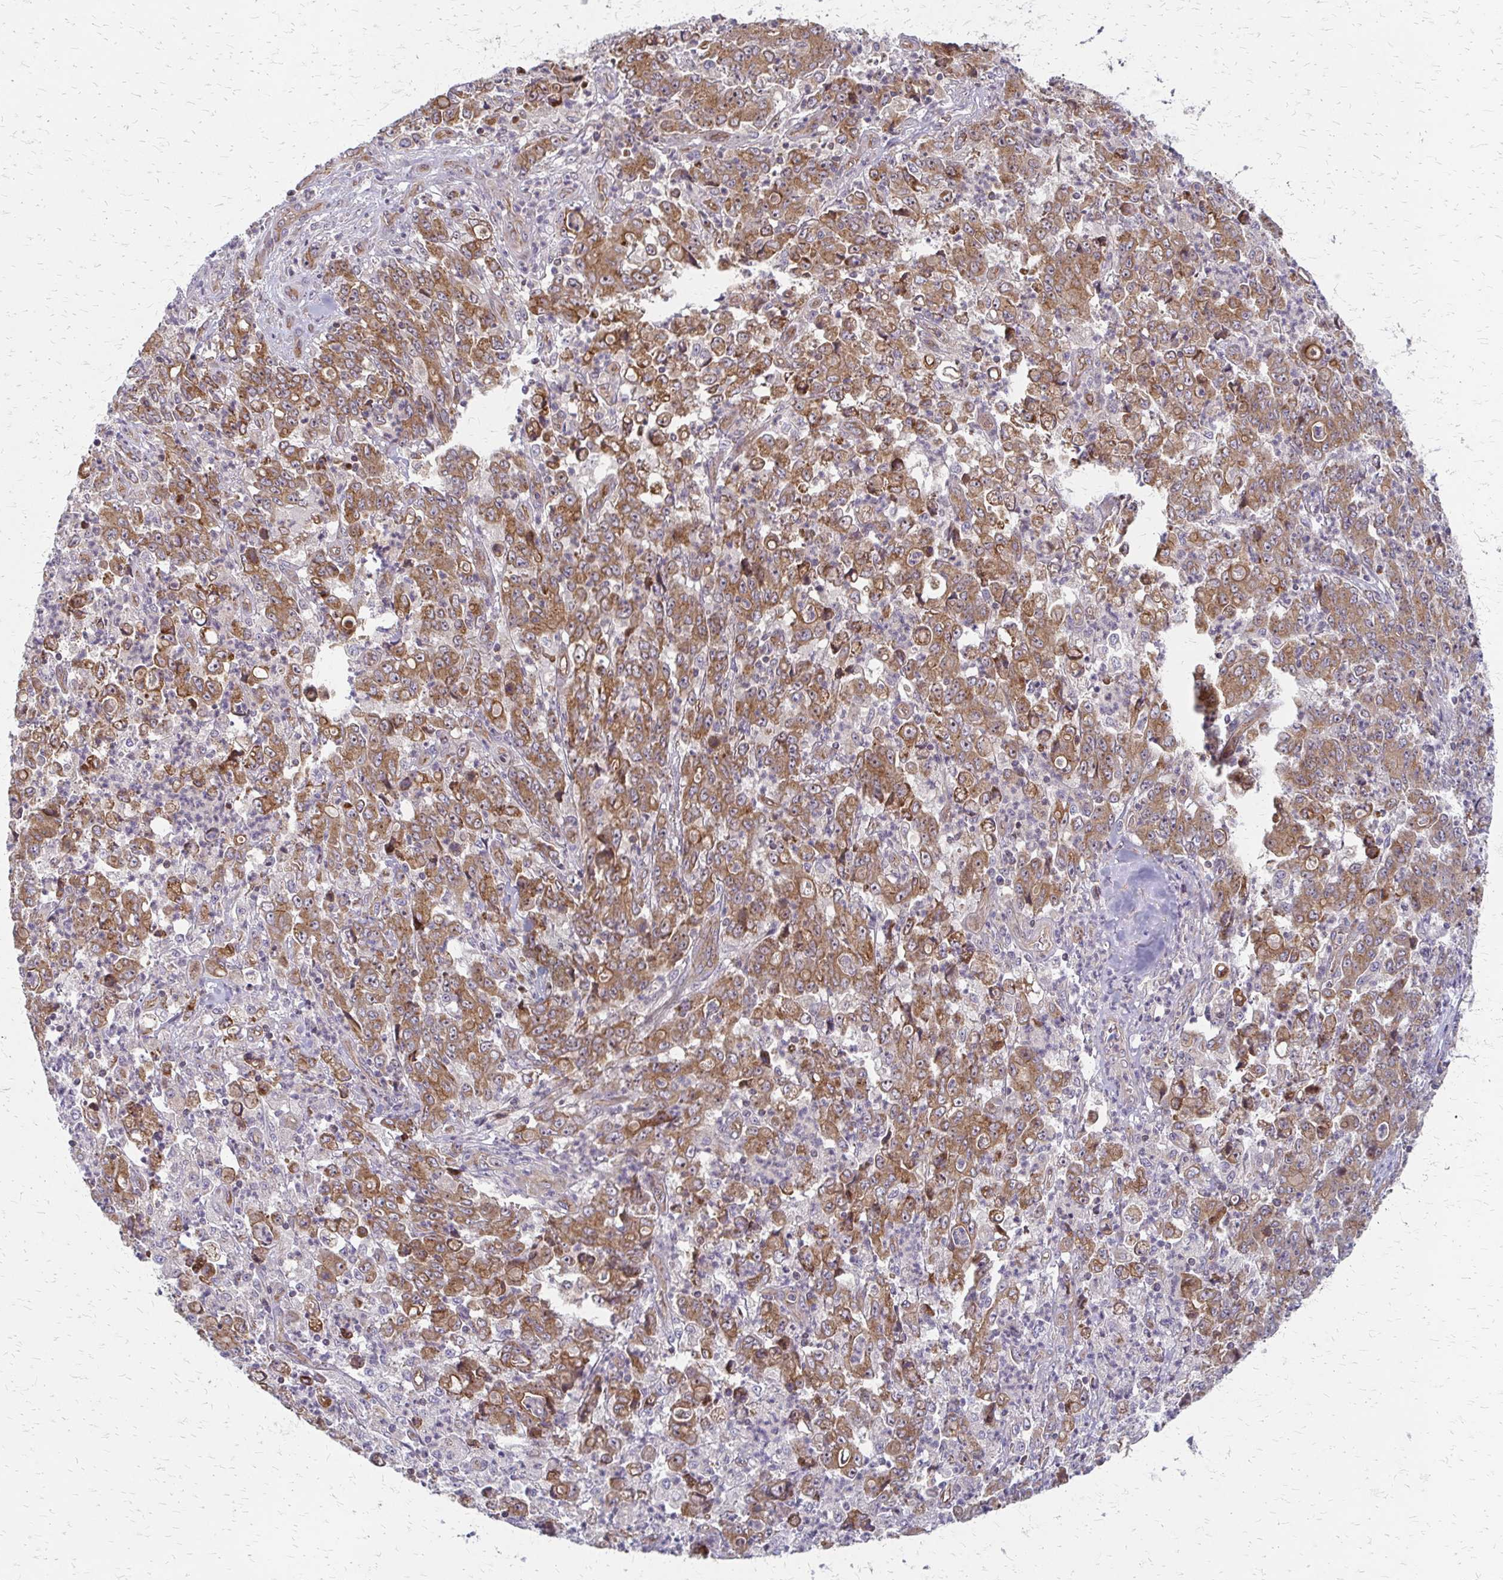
{"staining": {"intensity": "moderate", "quantity": ">75%", "location": "cytoplasmic/membranous"}, "tissue": "stomach cancer", "cell_type": "Tumor cells", "image_type": "cancer", "snomed": [{"axis": "morphology", "description": "Adenocarcinoma, NOS"}, {"axis": "topography", "description": "Stomach, lower"}], "caption": "Tumor cells demonstrate medium levels of moderate cytoplasmic/membranous expression in about >75% of cells in adenocarcinoma (stomach).", "gene": "ZNF383", "patient": {"sex": "female", "age": 71}}